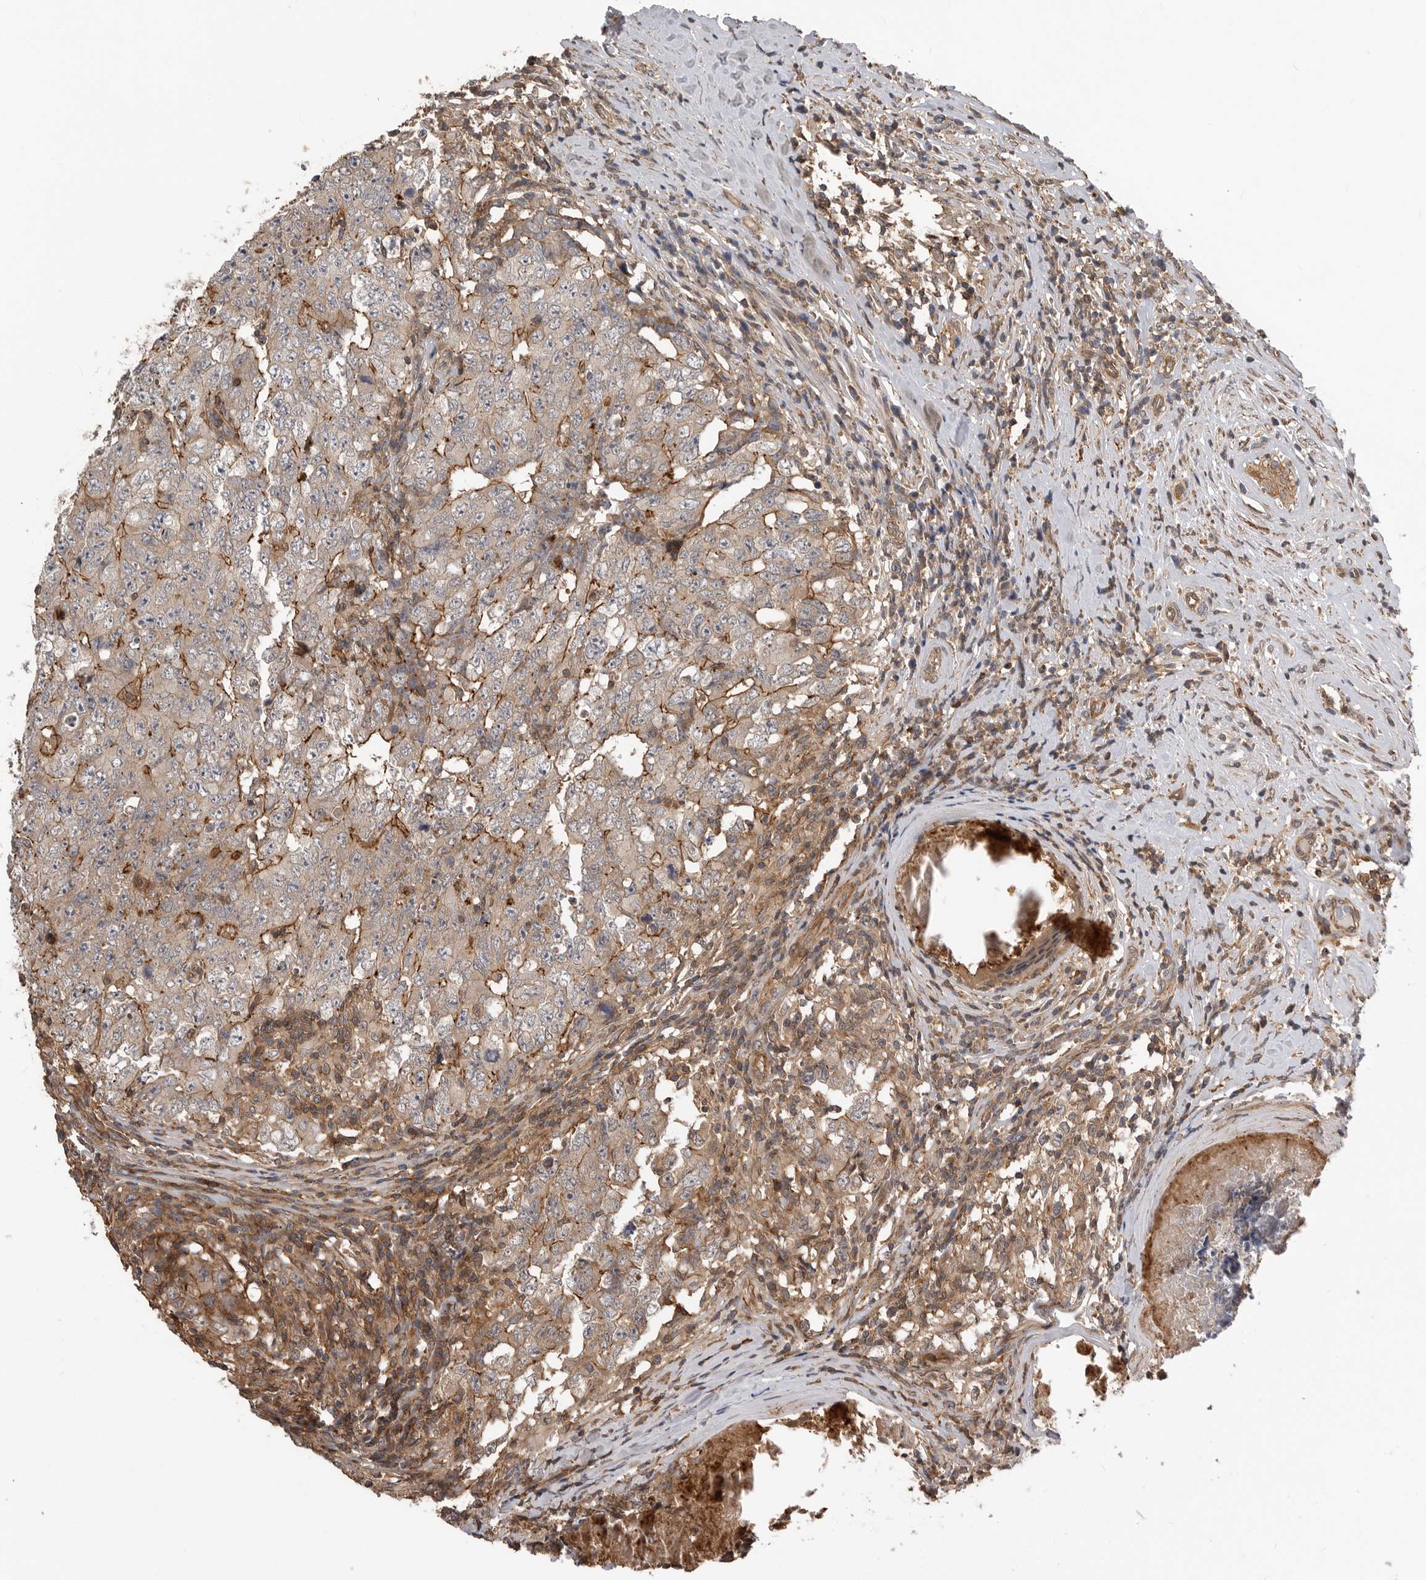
{"staining": {"intensity": "moderate", "quantity": "<25%", "location": "cytoplasmic/membranous"}, "tissue": "testis cancer", "cell_type": "Tumor cells", "image_type": "cancer", "snomed": [{"axis": "morphology", "description": "Carcinoma, Embryonal, NOS"}, {"axis": "topography", "description": "Testis"}], "caption": "Protein expression analysis of human testis cancer (embryonal carcinoma) reveals moderate cytoplasmic/membranous expression in approximately <25% of tumor cells. (Brightfield microscopy of DAB IHC at high magnification).", "gene": "TRIM56", "patient": {"sex": "male", "age": 26}}